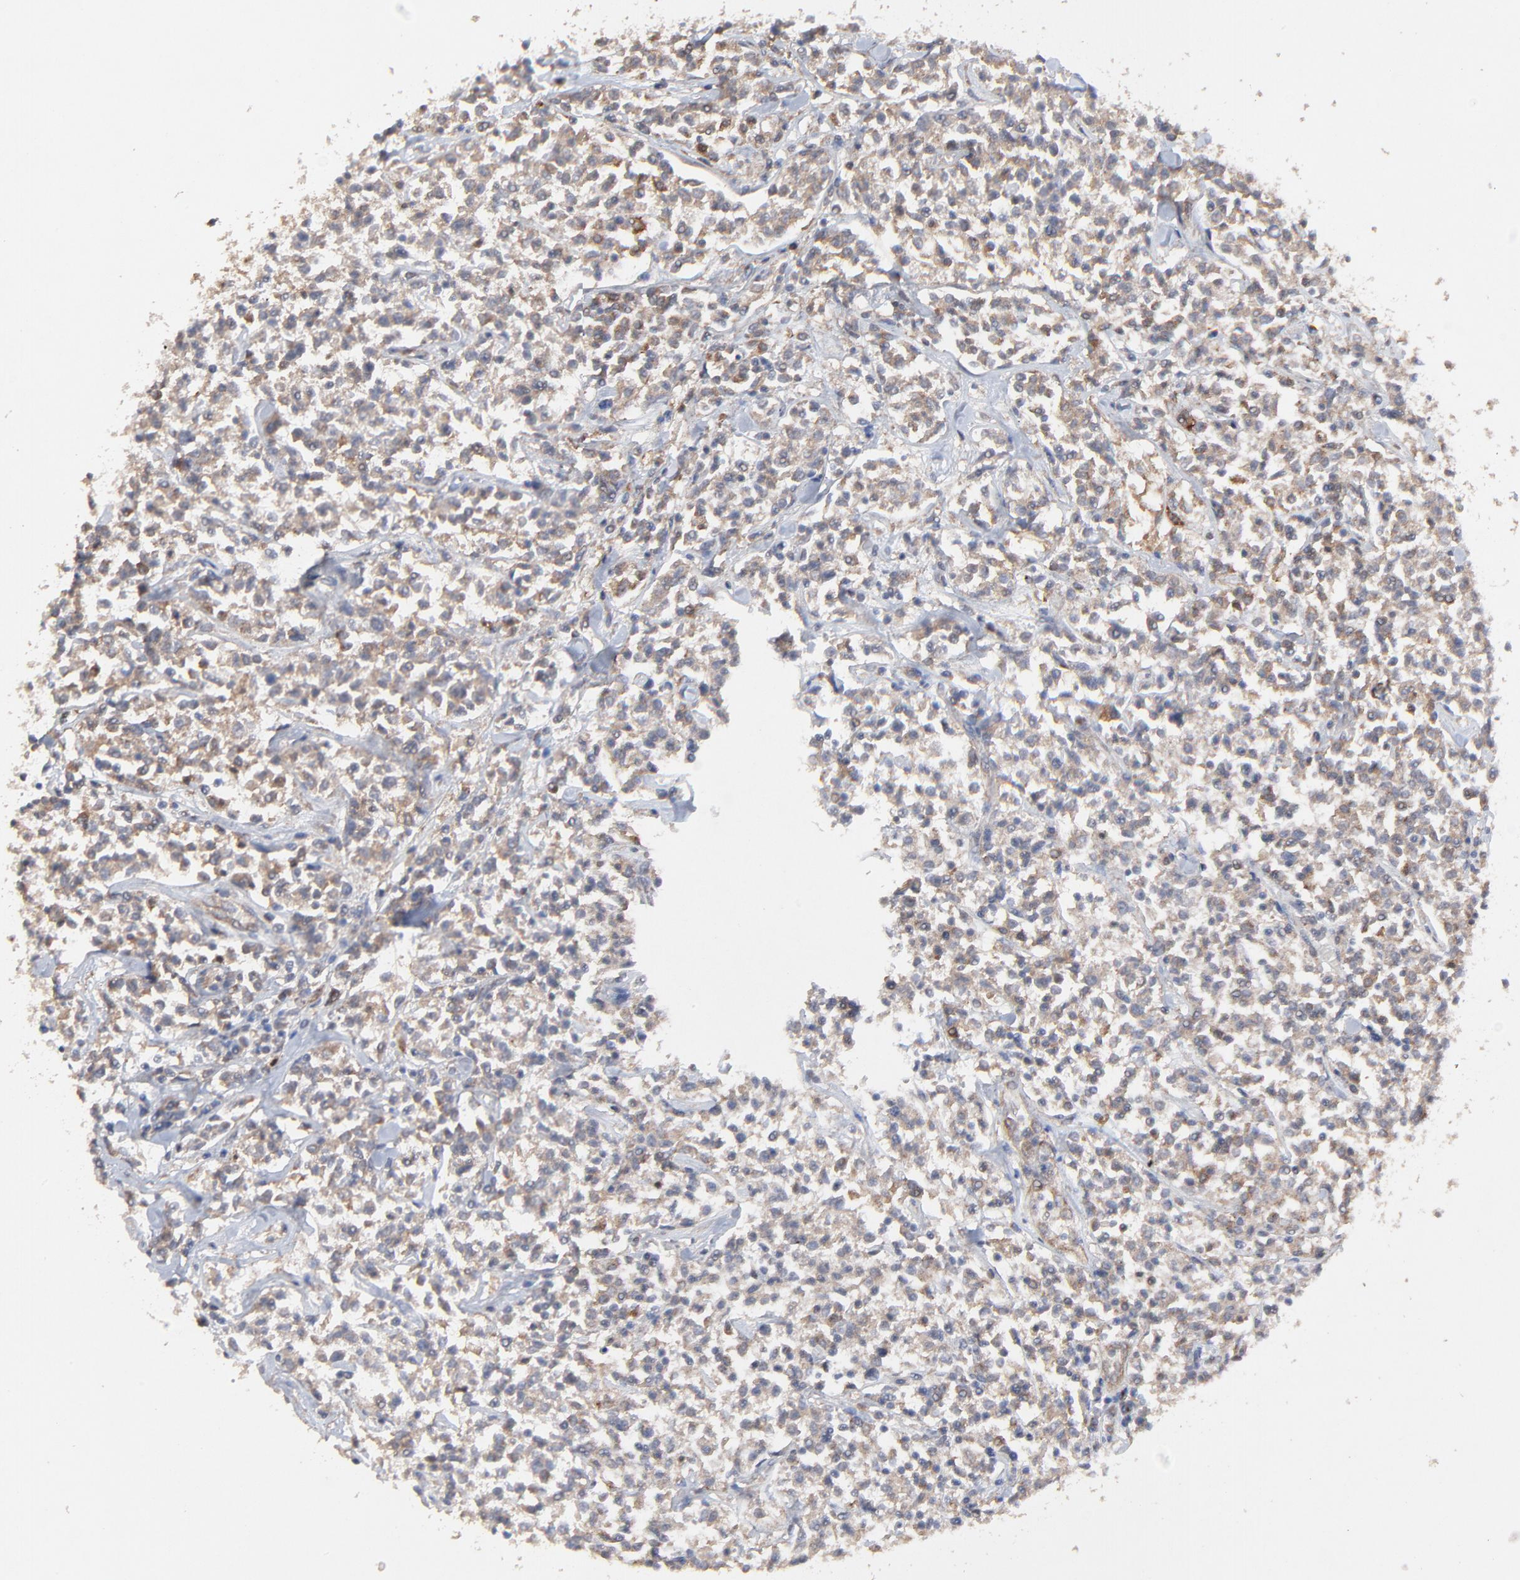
{"staining": {"intensity": "weak", "quantity": ">75%", "location": "cytoplasmic/membranous"}, "tissue": "lymphoma", "cell_type": "Tumor cells", "image_type": "cancer", "snomed": [{"axis": "morphology", "description": "Malignant lymphoma, non-Hodgkin's type, Low grade"}, {"axis": "topography", "description": "Small intestine"}], "caption": "DAB immunohistochemical staining of malignant lymphoma, non-Hodgkin's type (low-grade) exhibits weak cytoplasmic/membranous protein staining in approximately >75% of tumor cells. (DAB (3,3'-diaminobenzidine) = brown stain, brightfield microscopy at high magnification).", "gene": "RAB9A", "patient": {"sex": "female", "age": 59}}